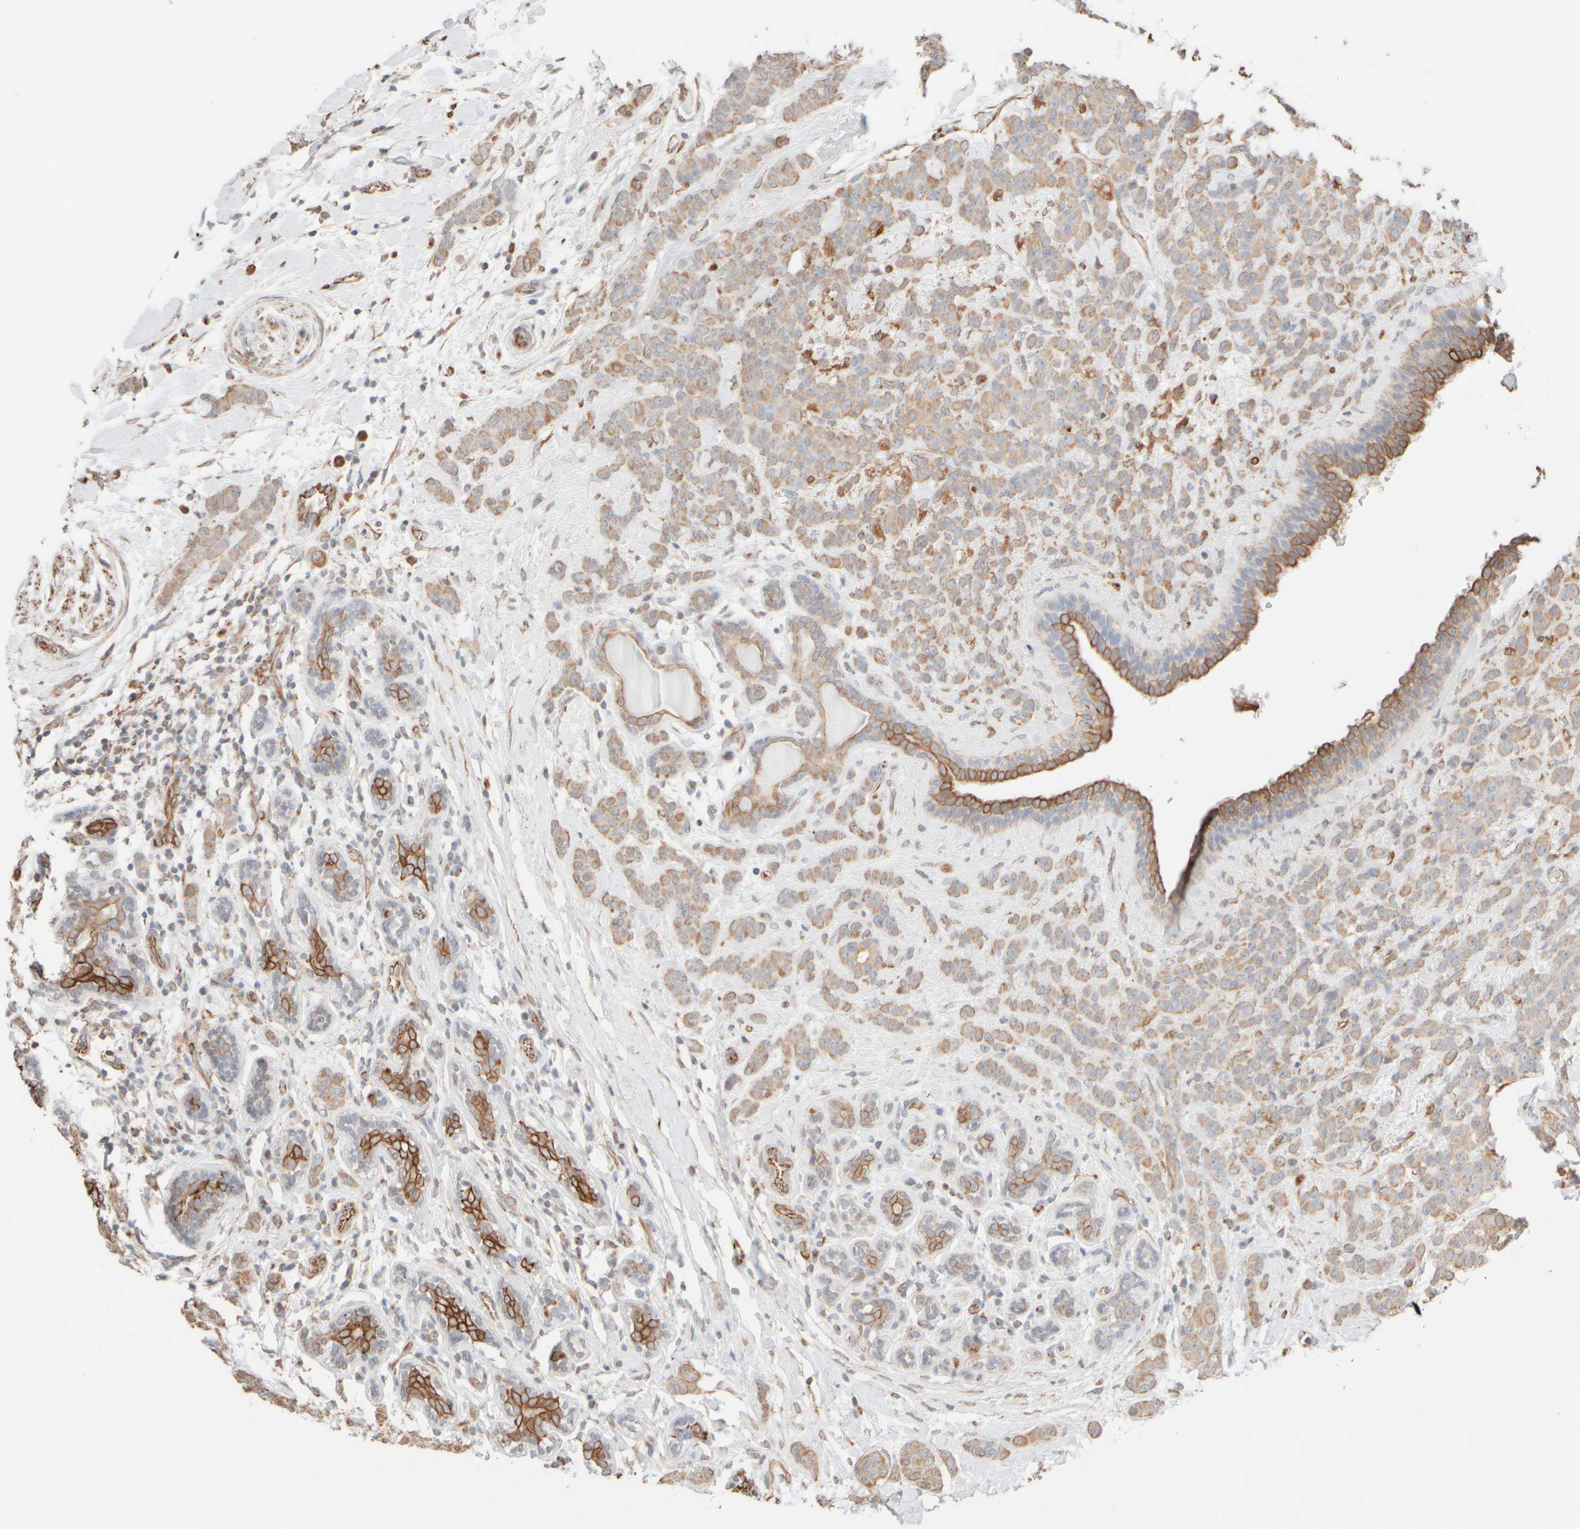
{"staining": {"intensity": "weak", "quantity": ">75%", "location": "cytoplasmic/membranous"}, "tissue": "breast cancer", "cell_type": "Tumor cells", "image_type": "cancer", "snomed": [{"axis": "morphology", "description": "Normal tissue, NOS"}, {"axis": "morphology", "description": "Duct carcinoma"}, {"axis": "topography", "description": "Breast"}], "caption": "High-power microscopy captured an immunohistochemistry (IHC) image of breast cancer (intraductal carcinoma), revealing weak cytoplasmic/membranous staining in approximately >75% of tumor cells.", "gene": "KRT15", "patient": {"sex": "female", "age": 40}}